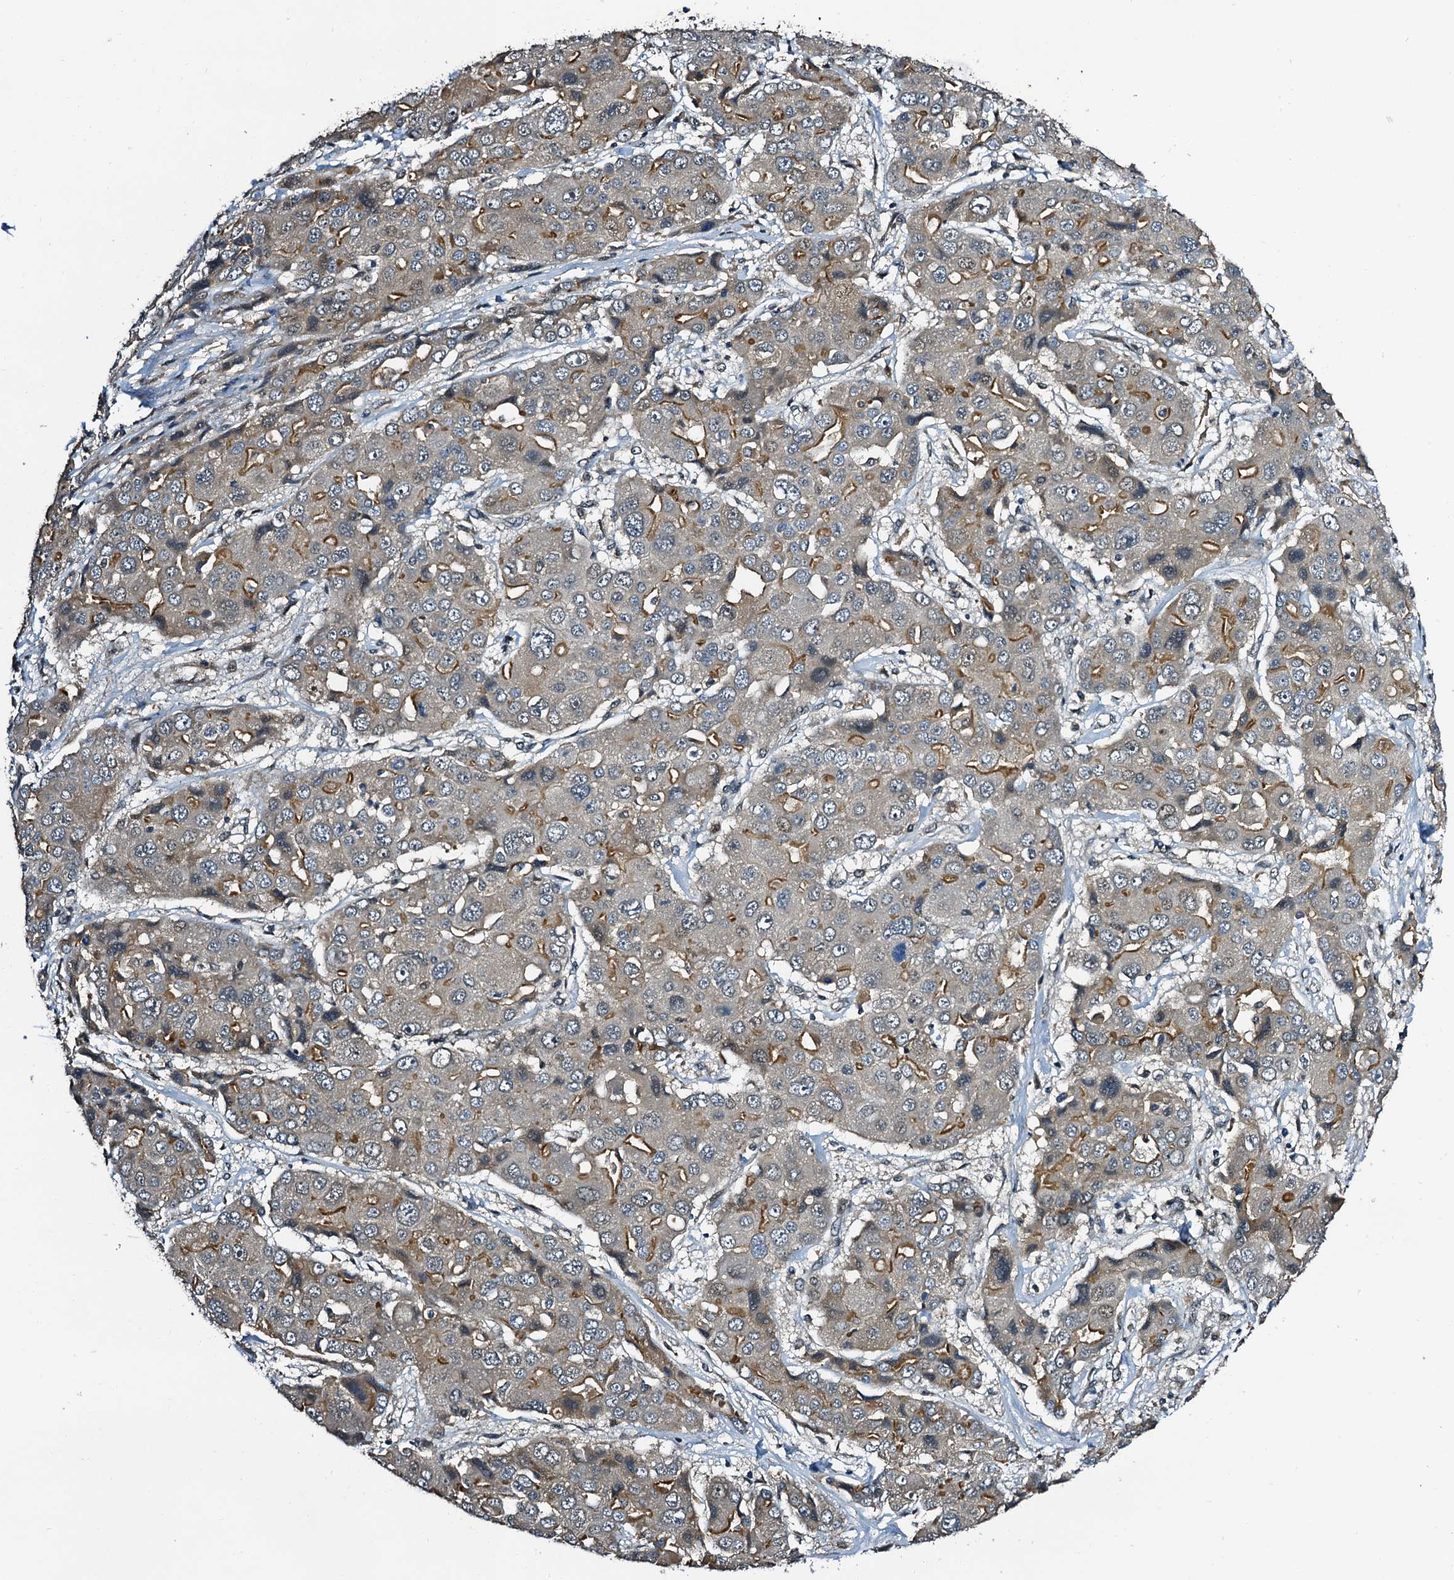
{"staining": {"intensity": "negative", "quantity": "none", "location": "none"}, "tissue": "liver cancer", "cell_type": "Tumor cells", "image_type": "cancer", "snomed": [{"axis": "morphology", "description": "Cholangiocarcinoma"}, {"axis": "topography", "description": "Liver"}], "caption": "This is a histopathology image of IHC staining of liver cholangiocarcinoma, which shows no staining in tumor cells. (DAB immunohistochemistry with hematoxylin counter stain).", "gene": "NAA16", "patient": {"sex": "male", "age": 67}}